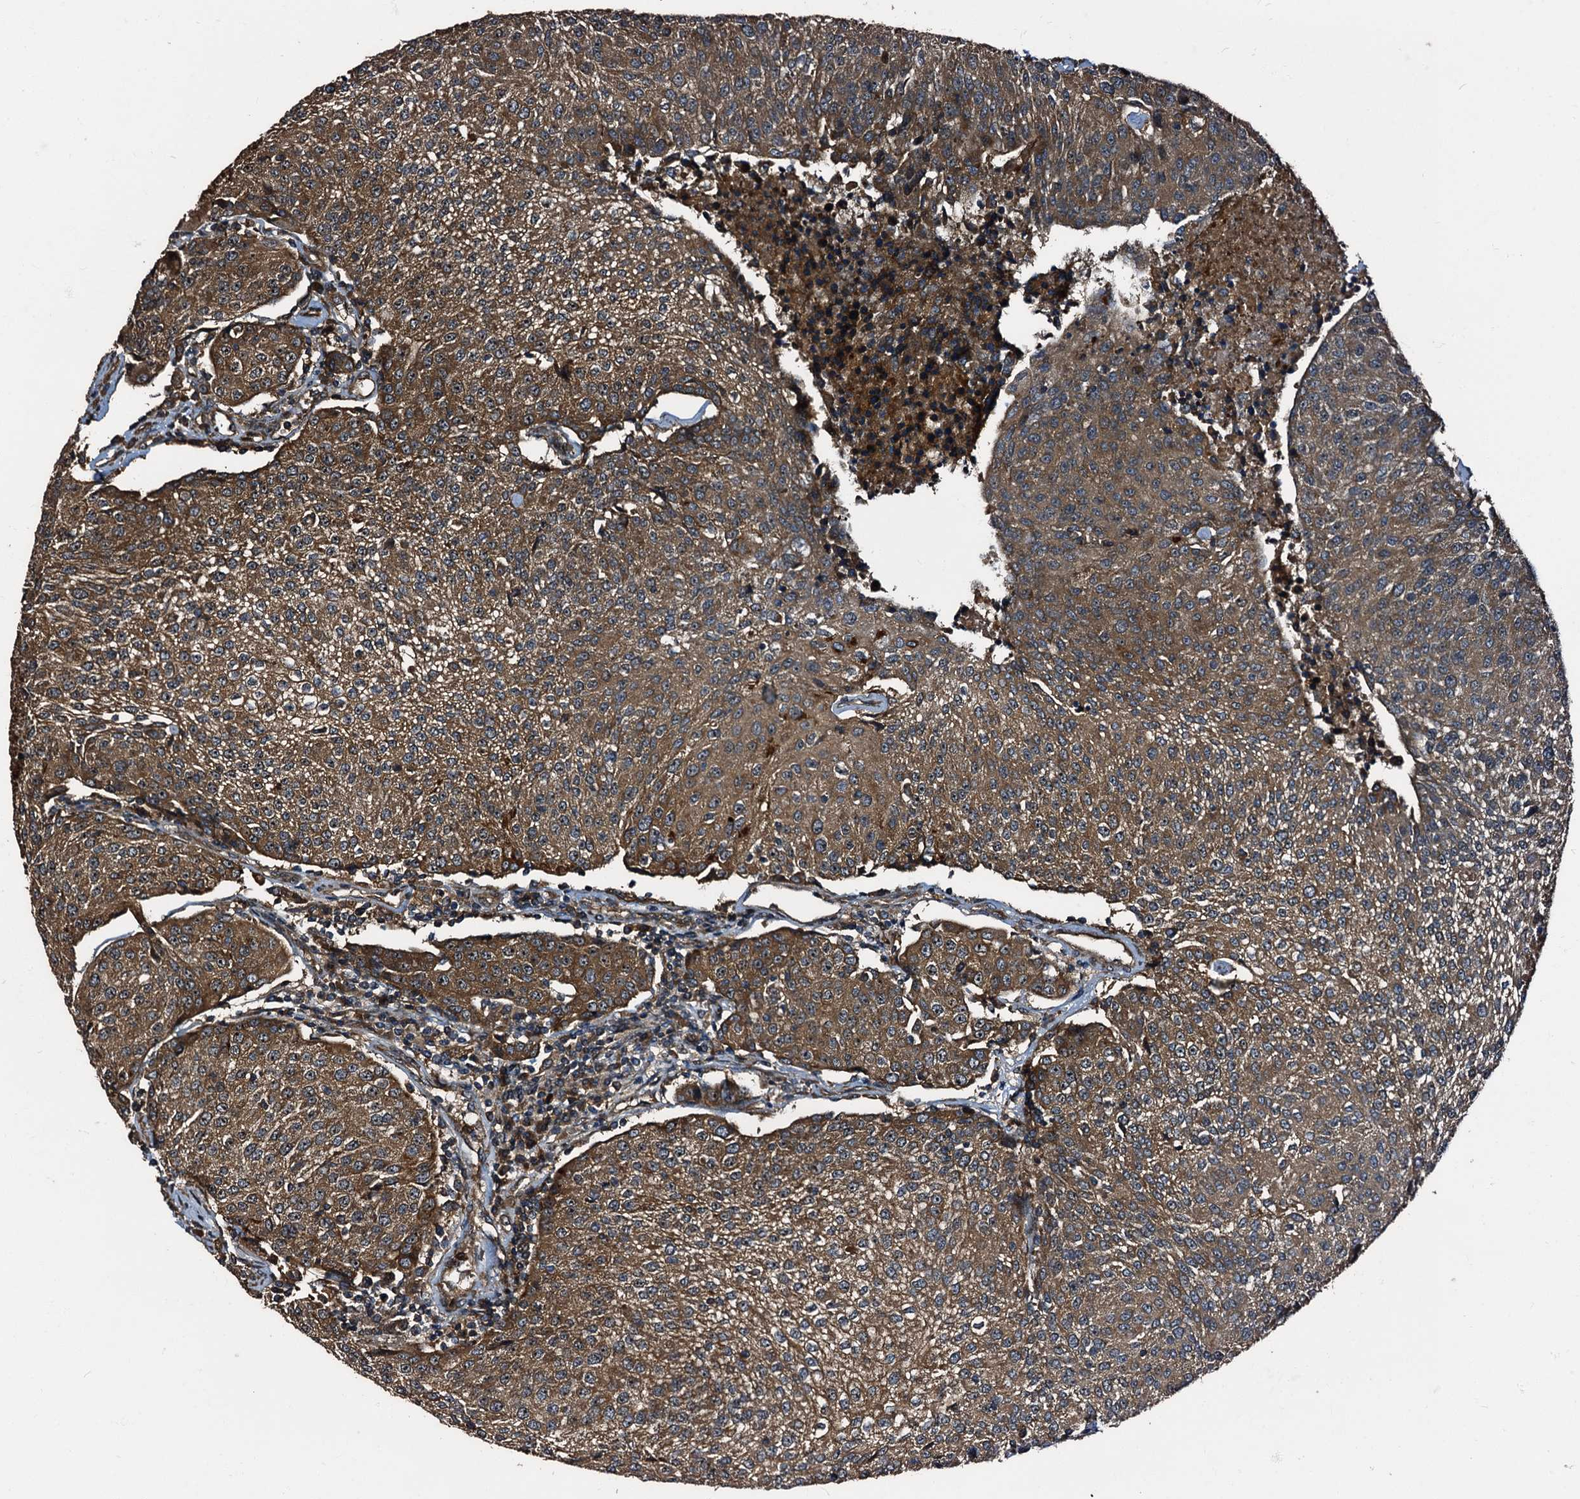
{"staining": {"intensity": "moderate", "quantity": ">75%", "location": "cytoplasmic/membranous"}, "tissue": "urothelial cancer", "cell_type": "Tumor cells", "image_type": "cancer", "snomed": [{"axis": "morphology", "description": "Urothelial carcinoma, High grade"}, {"axis": "topography", "description": "Urinary bladder"}], "caption": "Tumor cells exhibit moderate cytoplasmic/membranous staining in approximately >75% of cells in urothelial cancer. Immunohistochemistry stains the protein of interest in brown and the nuclei are stained blue.", "gene": "PEX5", "patient": {"sex": "female", "age": 85}}